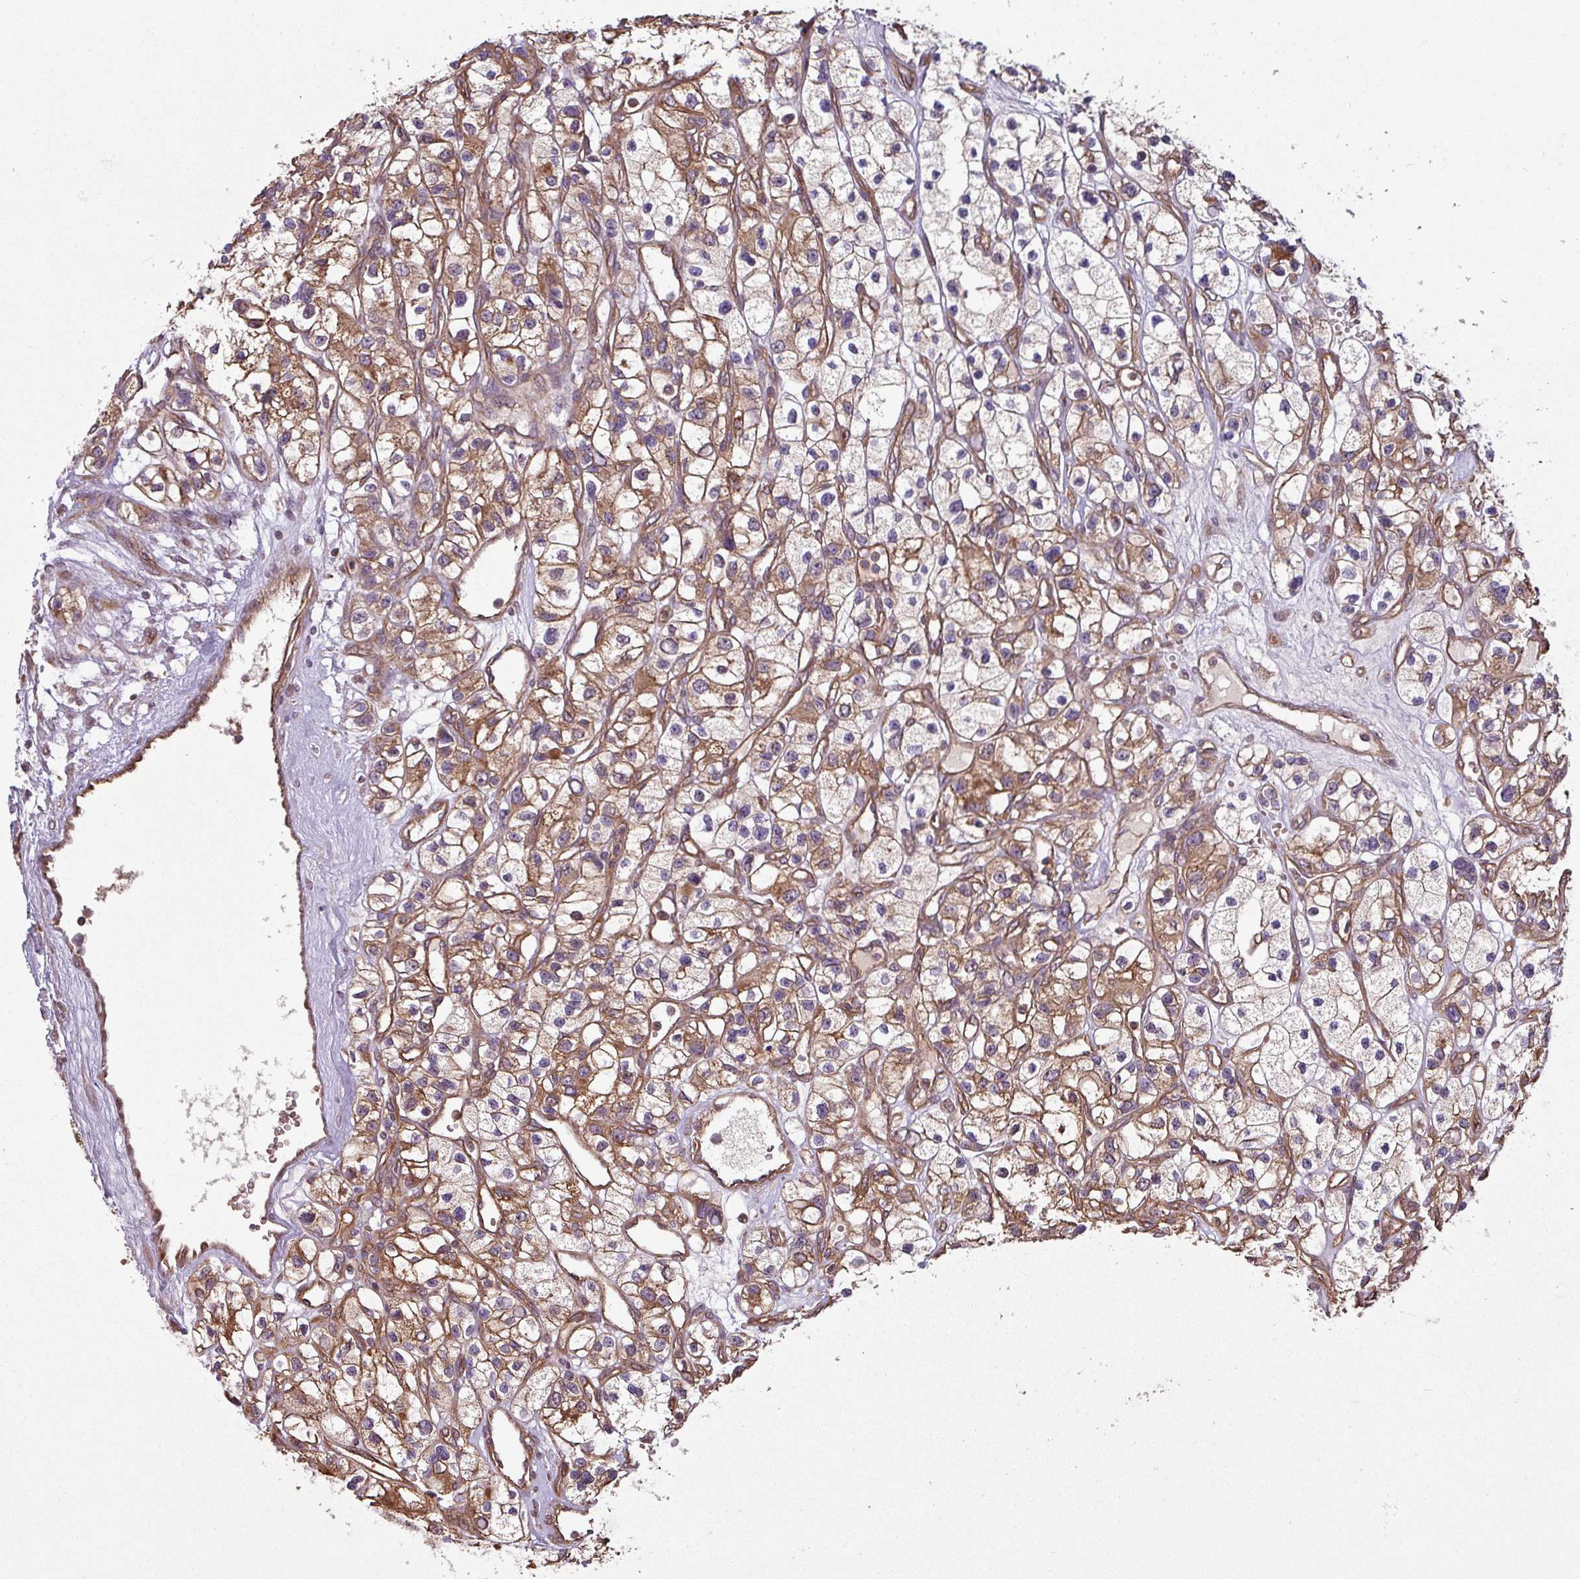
{"staining": {"intensity": "moderate", "quantity": ">75%", "location": "cytoplasmic/membranous"}, "tissue": "renal cancer", "cell_type": "Tumor cells", "image_type": "cancer", "snomed": [{"axis": "morphology", "description": "Adenocarcinoma, NOS"}, {"axis": "topography", "description": "Kidney"}], "caption": "Renal cancer stained with DAB (3,3'-diaminobenzidine) immunohistochemistry (IHC) displays medium levels of moderate cytoplasmic/membranous expression in about >75% of tumor cells.", "gene": "NHSL2", "patient": {"sex": "female", "age": 57}}